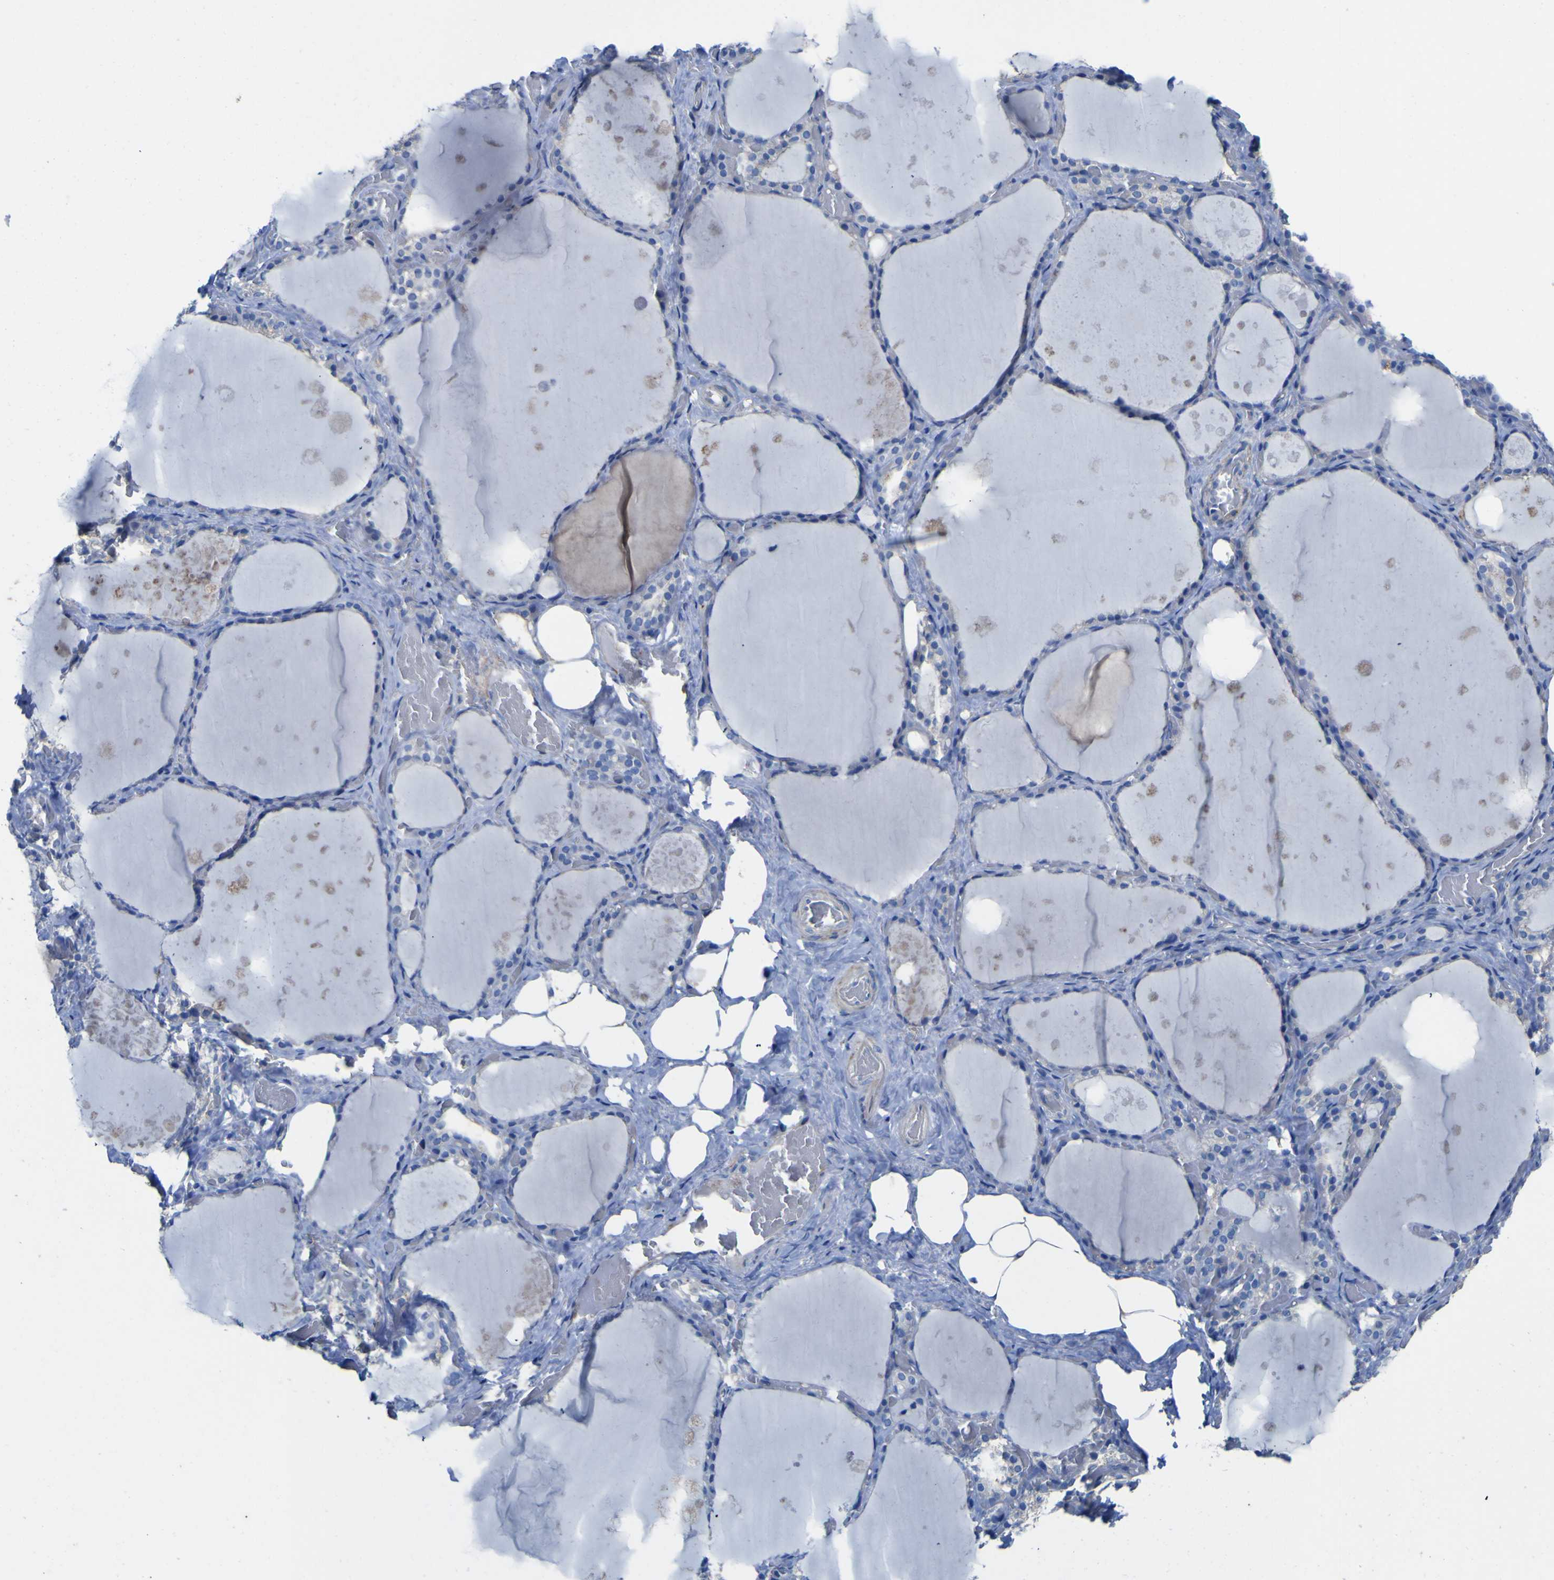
{"staining": {"intensity": "negative", "quantity": "none", "location": "none"}, "tissue": "thyroid gland", "cell_type": "Glandular cells", "image_type": "normal", "snomed": [{"axis": "morphology", "description": "Normal tissue, NOS"}, {"axis": "topography", "description": "Thyroid gland"}], "caption": "The image shows no staining of glandular cells in normal thyroid gland.", "gene": "AGO4", "patient": {"sex": "male", "age": 61}}